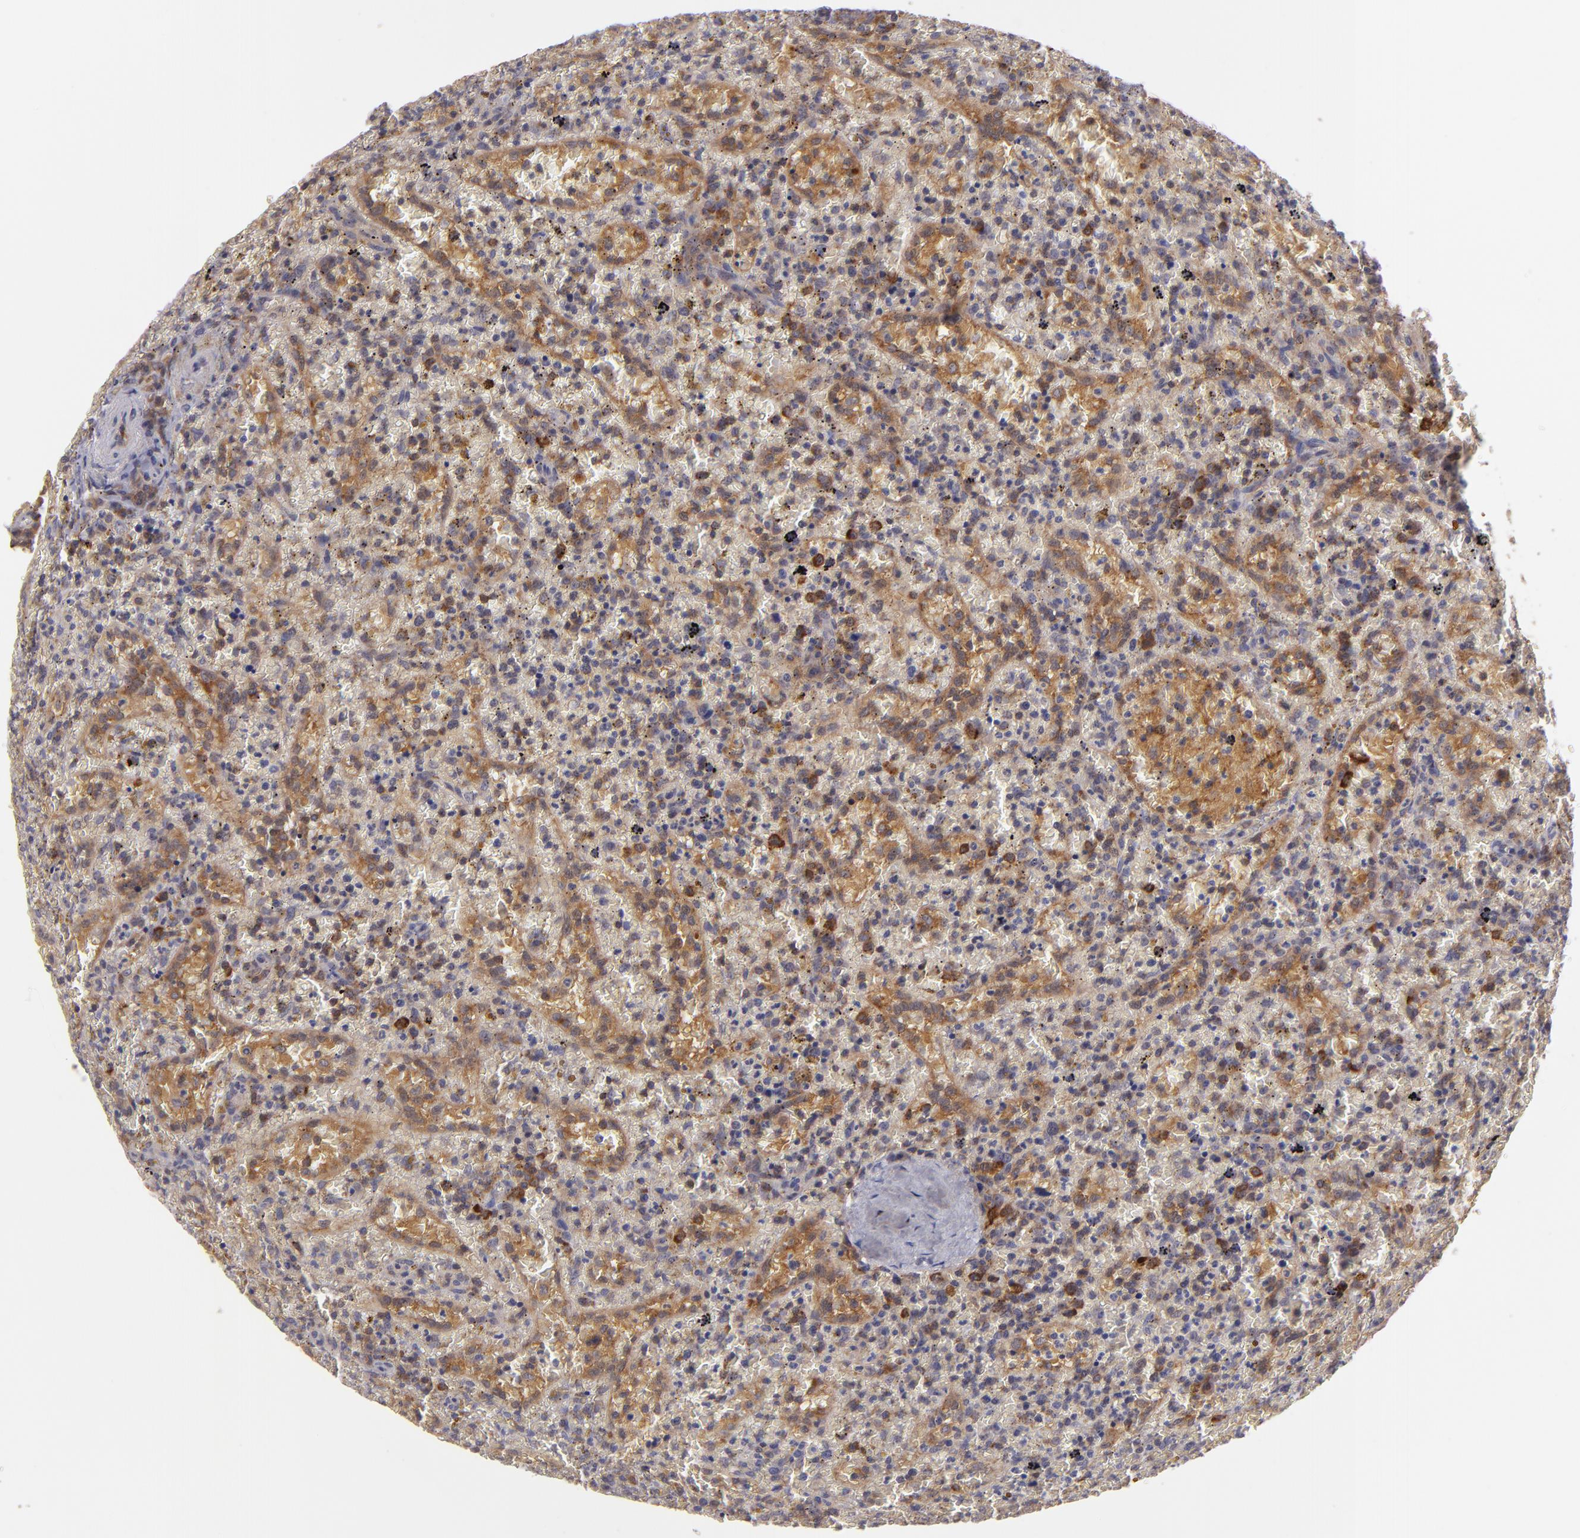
{"staining": {"intensity": "moderate", "quantity": ">75%", "location": "cytoplasmic/membranous"}, "tissue": "lymphoma", "cell_type": "Tumor cells", "image_type": "cancer", "snomed": [{"axis": "morphology", "description": "Malignant lymphoma, non-Hodgkin's type, High grade"}, {"axis": "topography", "description": "Spleen"}, {"axis": "topography", "description": "Lymph node"}], "caption": "Protein staining by IHC displays moderate cytoplasmic/membranous expression in about >75% of tumor cells in malignant lymphoma, non-Hodgkin's type (high-grade).", "gene": "PTPN13", "patient": {"sex": "female", "age": 70}}